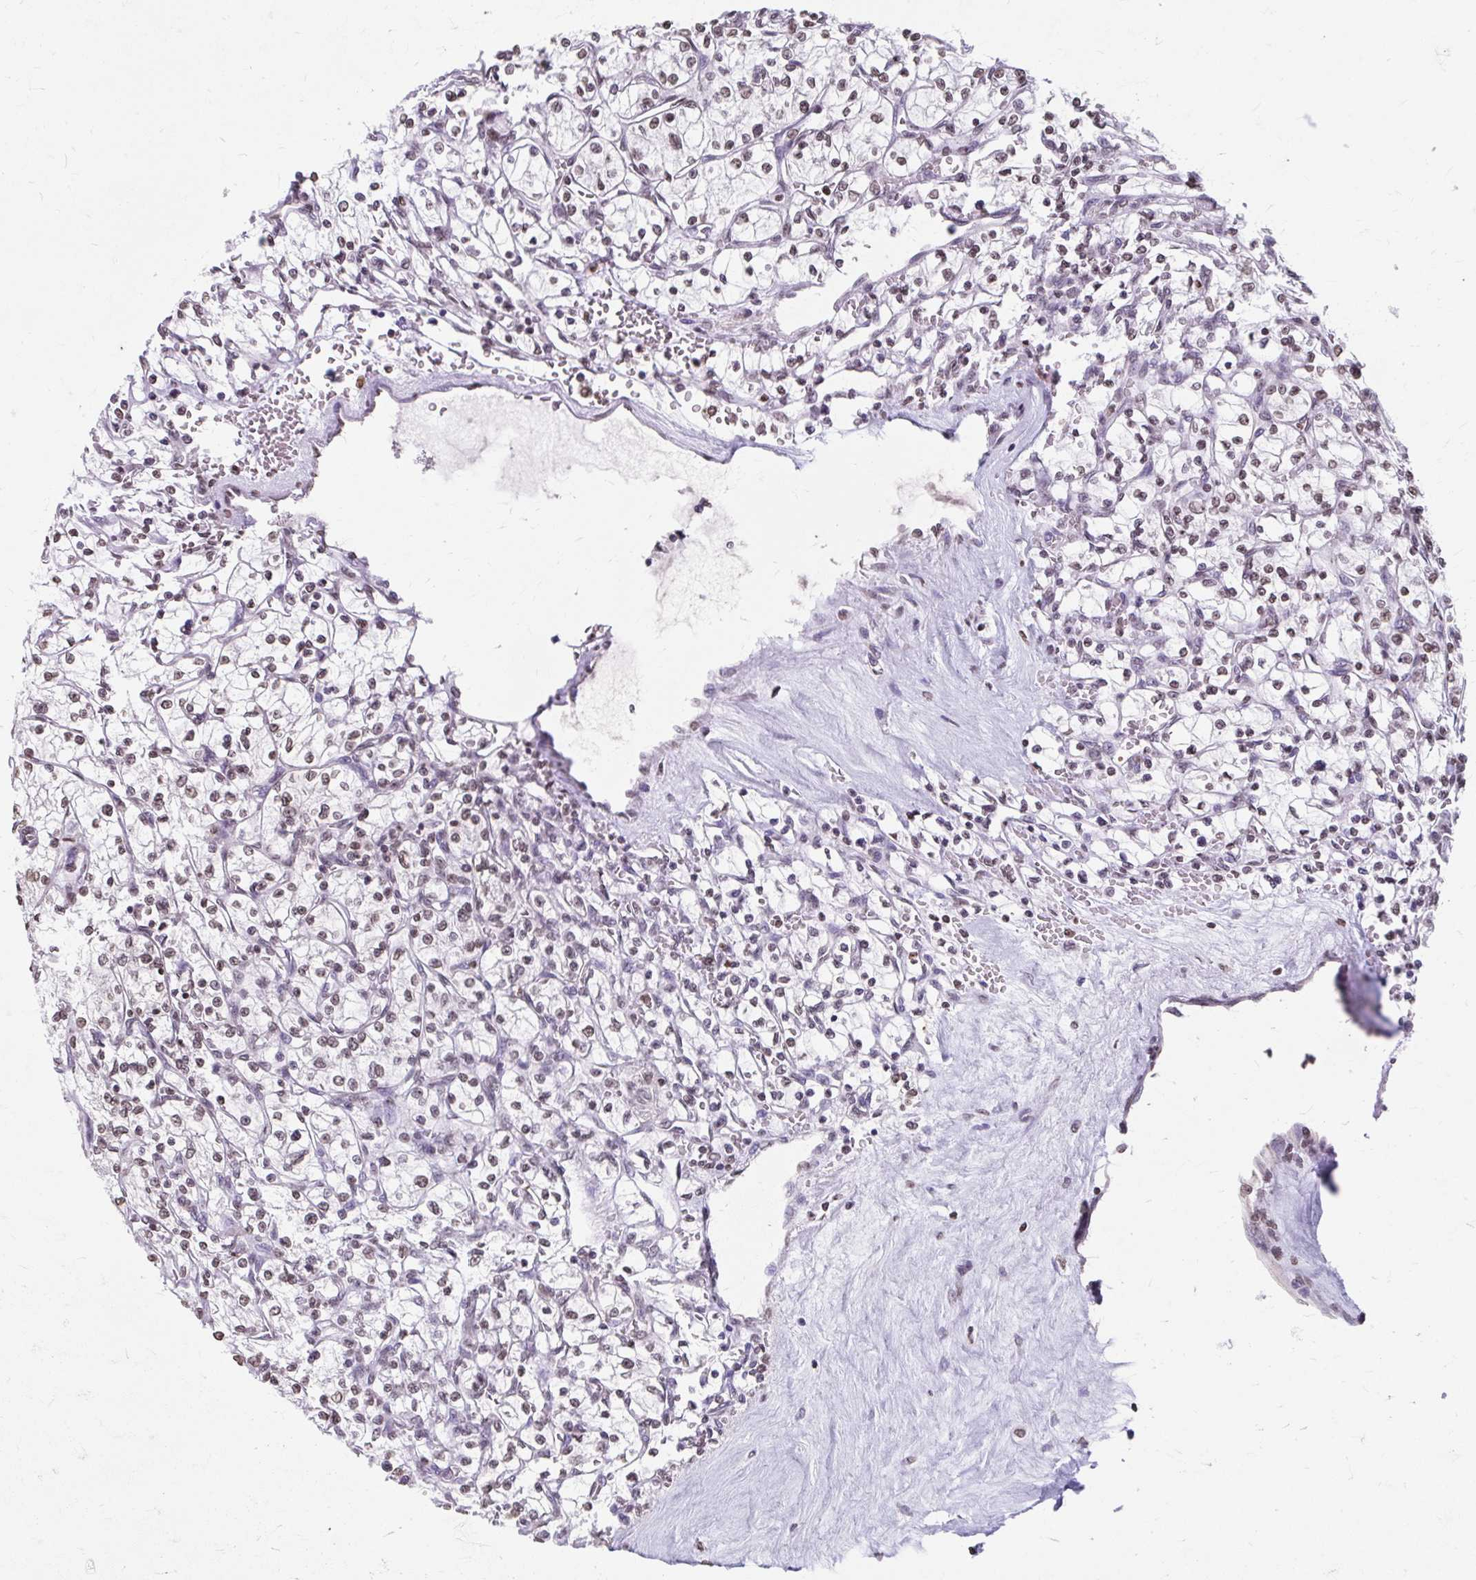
{"staining": {"intensity": "moderate", "quantity": ">75%", "location": "nuclear"}, "tissue": "renal cancer", "cell_type": "Tumor cells", "image_type": "cancer", "snomed": [{"axis": "morphology", "description": "Adenocarcinoma, NOS"}, {"axis": "topography", "description": "Kidney"}], "caption": "This histopathology image exhibits renal cancer (adenocarcinoma) stained with immunohistochemistry to label a protein in brown. The nuclear of tumor cells show moderate positivity for the protein. Nuclei are counter-stained blue.", "gene": "ORC3", "patient": {"sex": "female", "age": 64}}